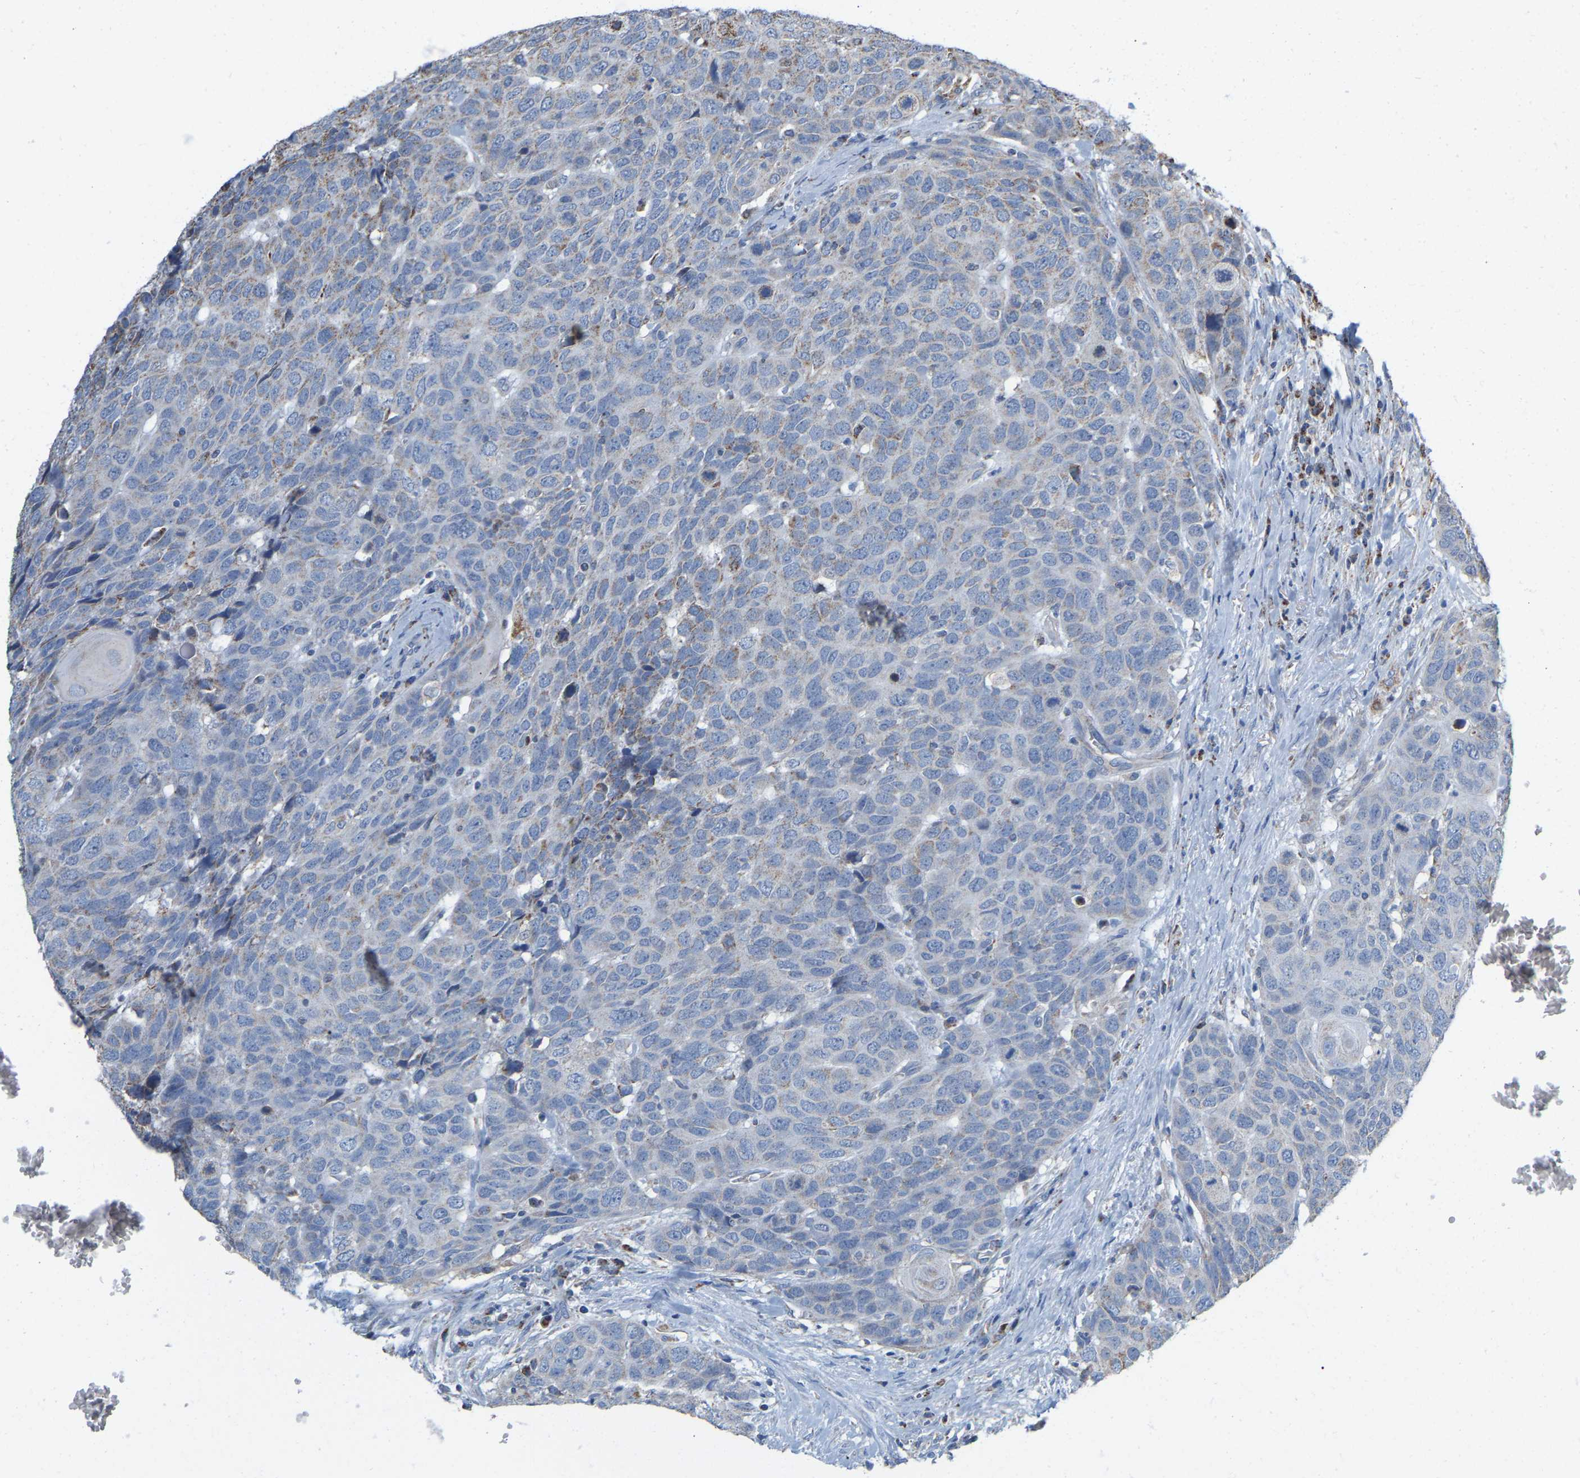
{"staining": {"intensity": "weak", "quantity": "<25%", "location": "cytoplasmic/membranous"}, "tissue": "head and neck cancer", "cell_type": "Tumor cells", "image_type": "cancer", "snomed": [{"axis": "morphology", "description": "Squamous cell carcinoma, NOS"}, {"axis": "topography", "description": "Head-Neck"}], "caption": "Immunohistochemical staining of human head and neck squamous cell carcinoma displays no significant expression in tumor cells.", "gene": "CBLB", "patient": {"sex": "male", "age": 66}}